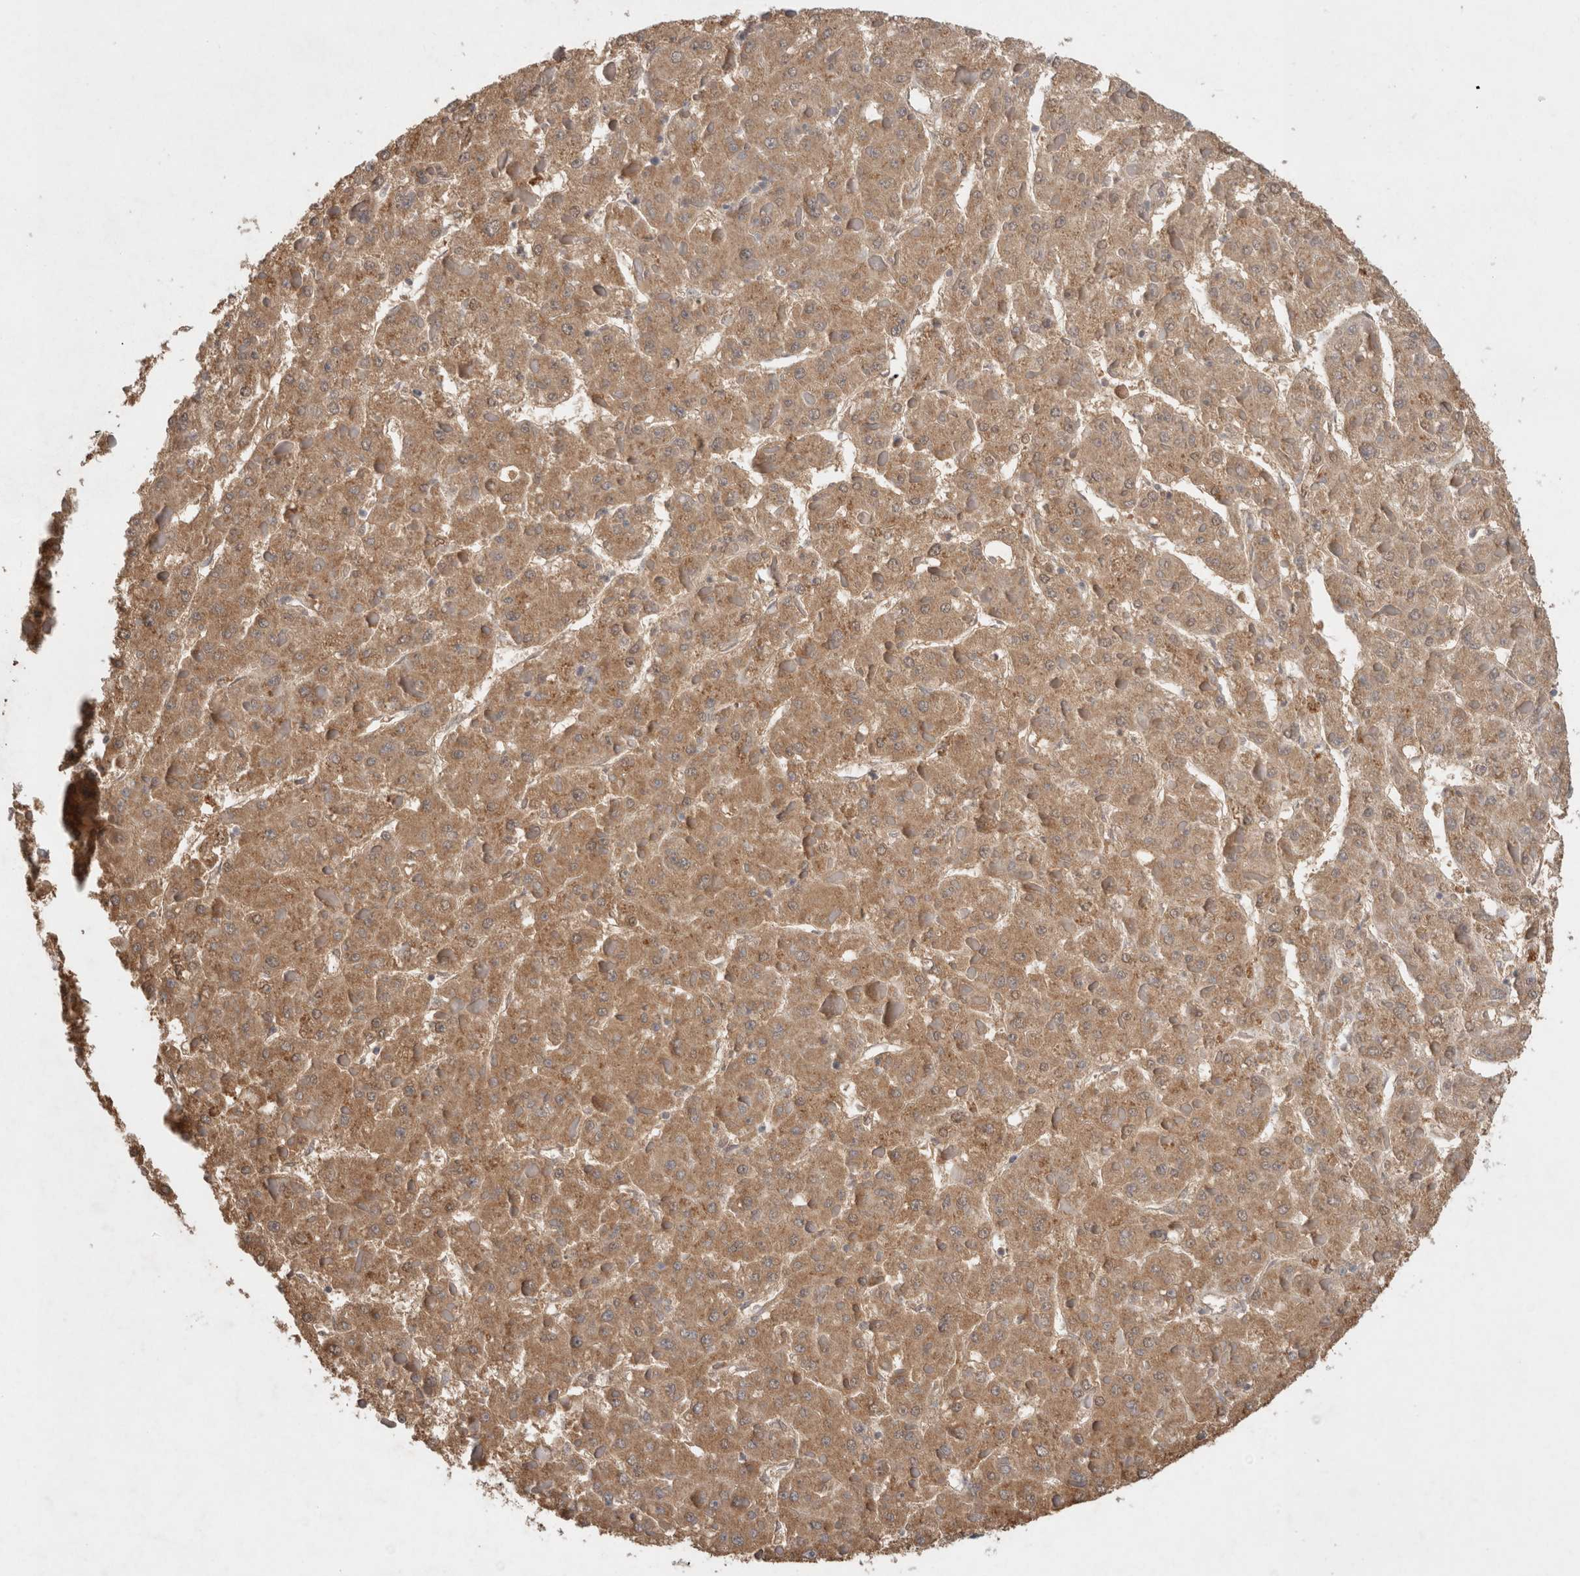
{"staining": {"intensity": "moderate", "quantity": ">75%", "location": "cytoplasmic/membranous"}, "tissue": "liver cancer", "cell_type": "Tumor cells", "image_type": "cancer", "snomed": [{"axis": "morphology", "description": "Carcinoma, Hepatocellular, NOS"}, {"axis": "topography", "description": "Liver"}], "caption": "Liver hepatocellular carcinoma was stained to show a protein in brown. There is medium levels of moderate cytoplasmic/membranous positivity in approximately >75% of tumor cells.", "gene": "RAB14", "patient": {"sex": "female", "age": 73}}